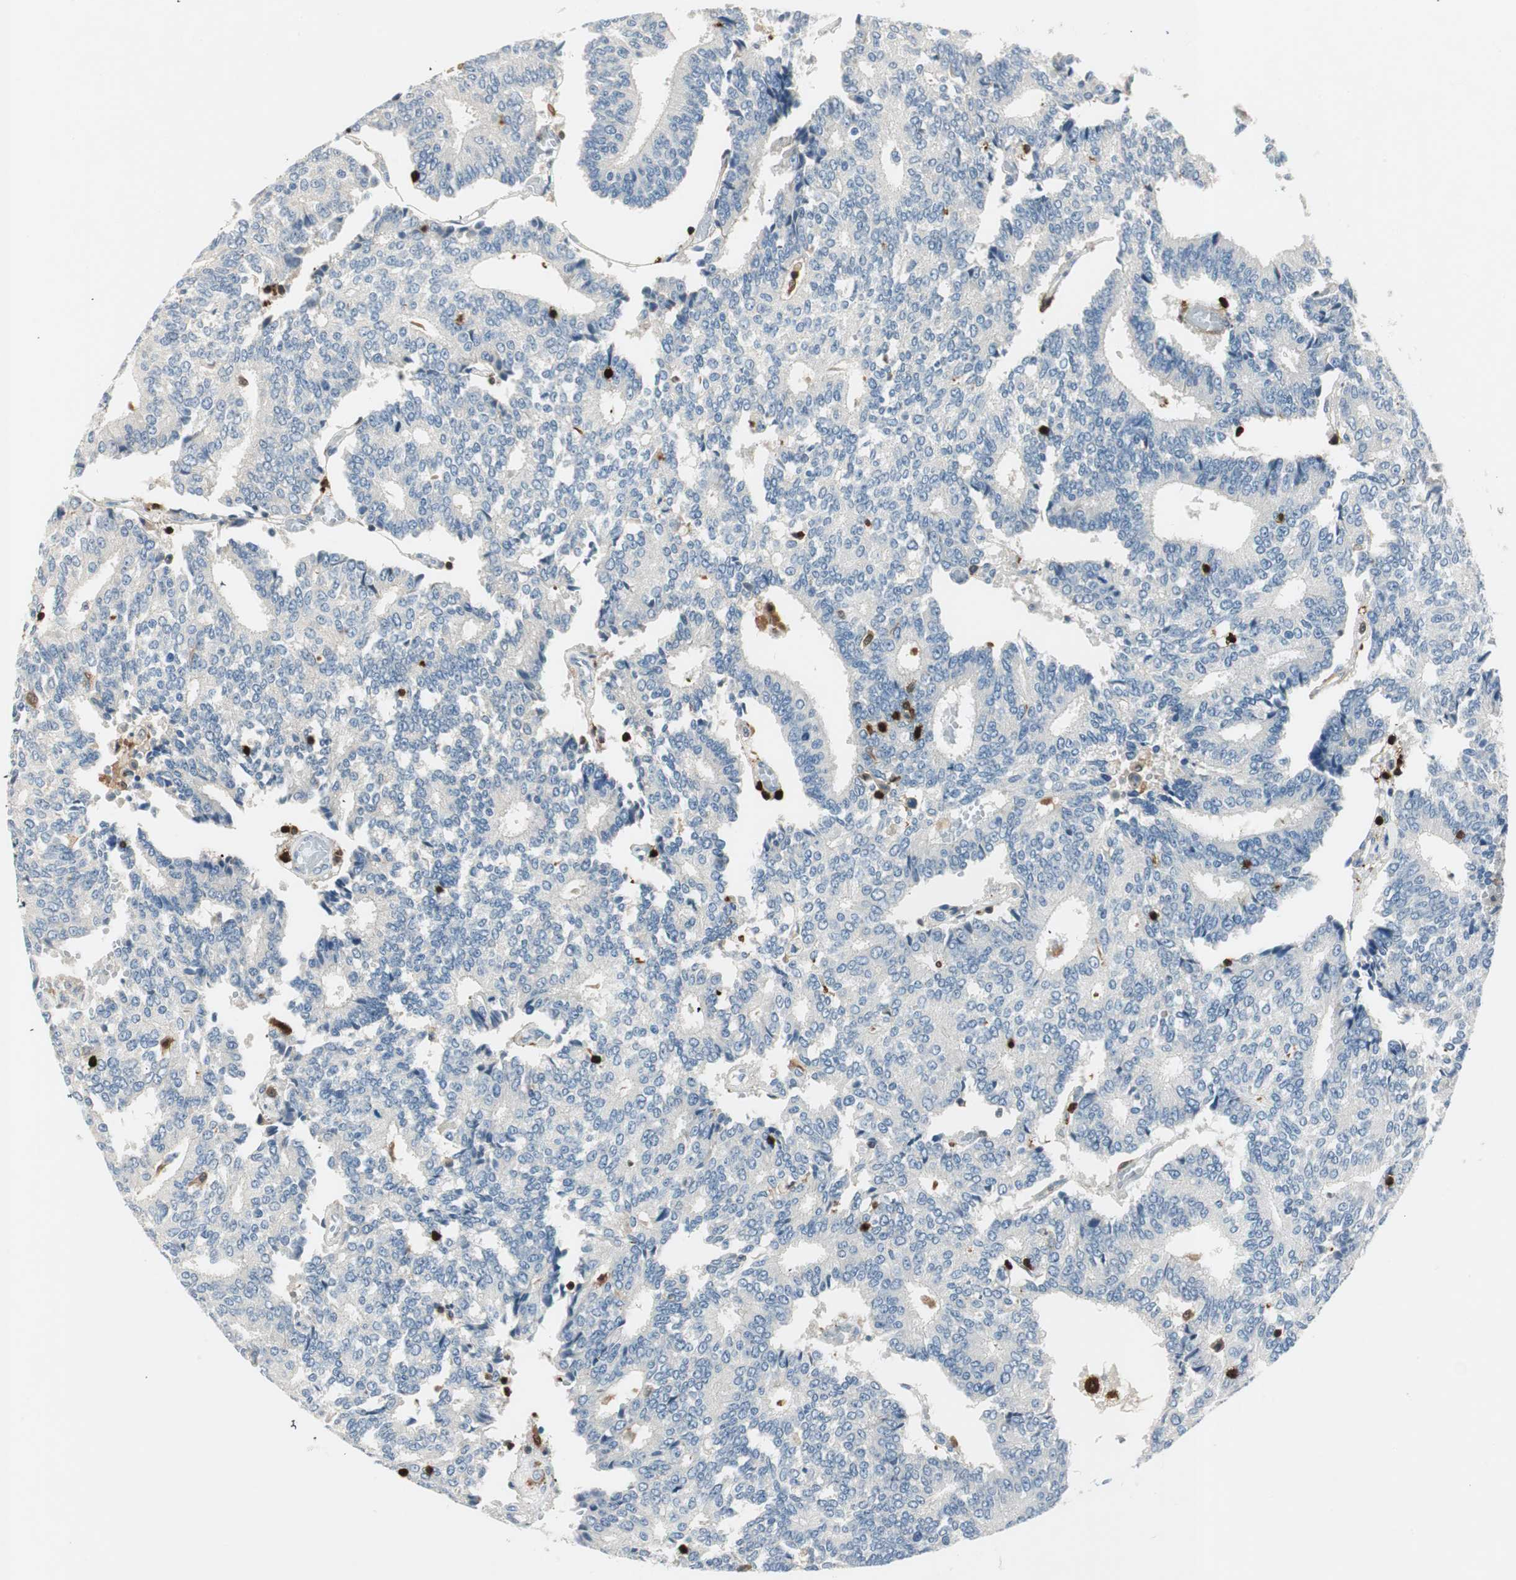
{"staining": {"intensity": "negative", "quantity": "none", "location": "none"}, "tissue": "prostate cancer", "cell_type": "Tumor cells", "image_type": "cancer", "snomed": [{"axis": "morphology", "description": "Adenocarcinoma, High grade"}, {"axis": "topography", "description": "Prostate"}], "caption": "IHC of adenocarcinoma (high-grade) (prostate) displays no staining in tumor cells.", "gene": "COTL1", "patient": {"sex": "male", "age": 55}}